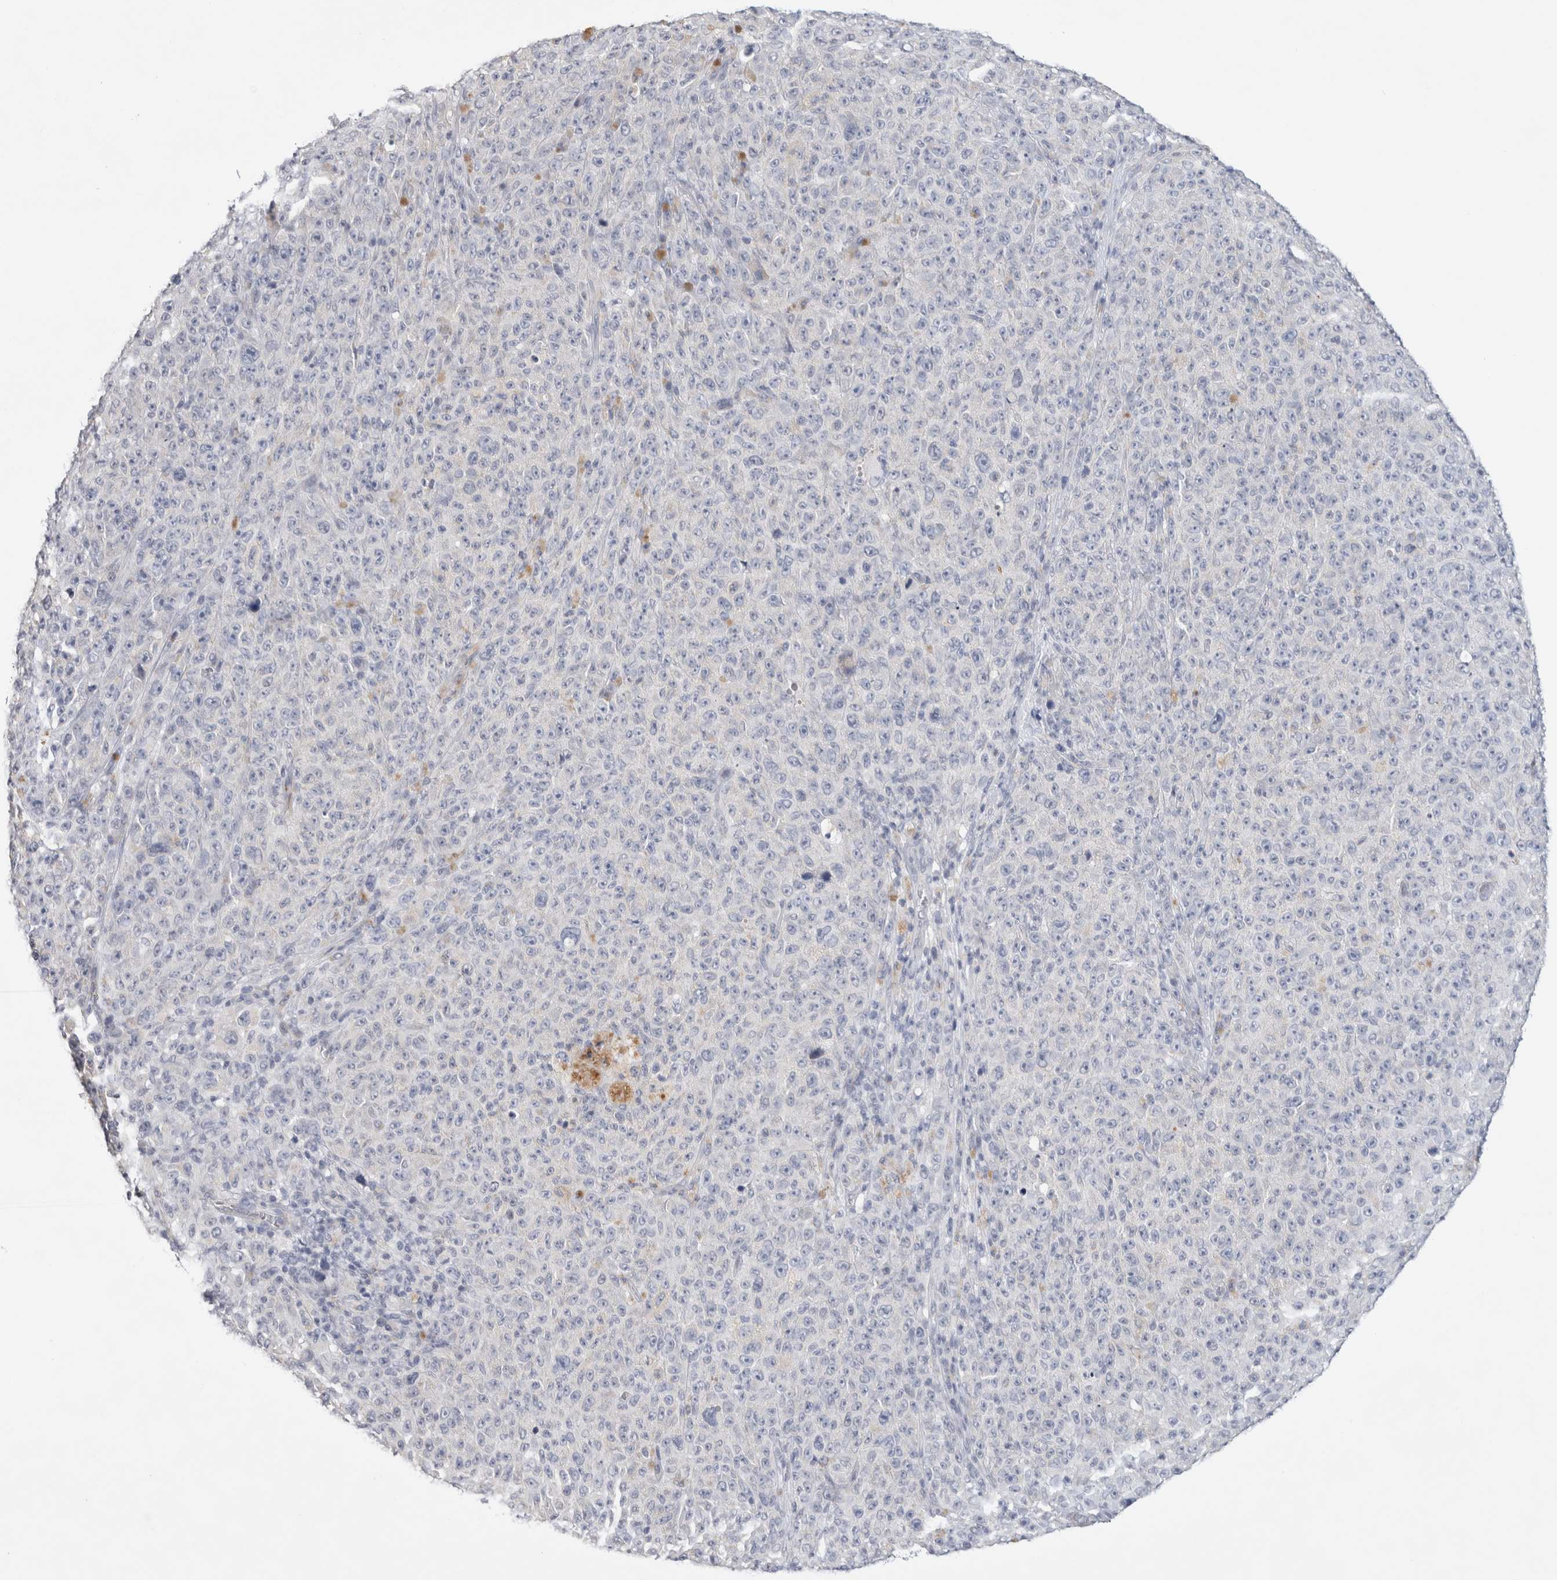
{"staining": {"intensity": "negative", "quantity": "none", "location": "none"}, "tissue": "melanoma", "cell_type": "Tumor cells", "image_type": "cancer", "snomed": [{"axis": "morphology", "description": "Malignant melanoma, NOS"}, {"axis": "topography", "description": "Skin"}], "caption": "This photomicrograph is of melanoma stained with immunohistochemistry to label a protein in brown with the nuclei are counter-stained blue. There is no expression in tumor cells. The staining was performed using DAB to visualize the protein expression in brown, while the nuclei were stained in blue with hematoxylin (Magnification: 20x).", "gene": "TONSL", "patient": {"sex": "female", "age": 82}}